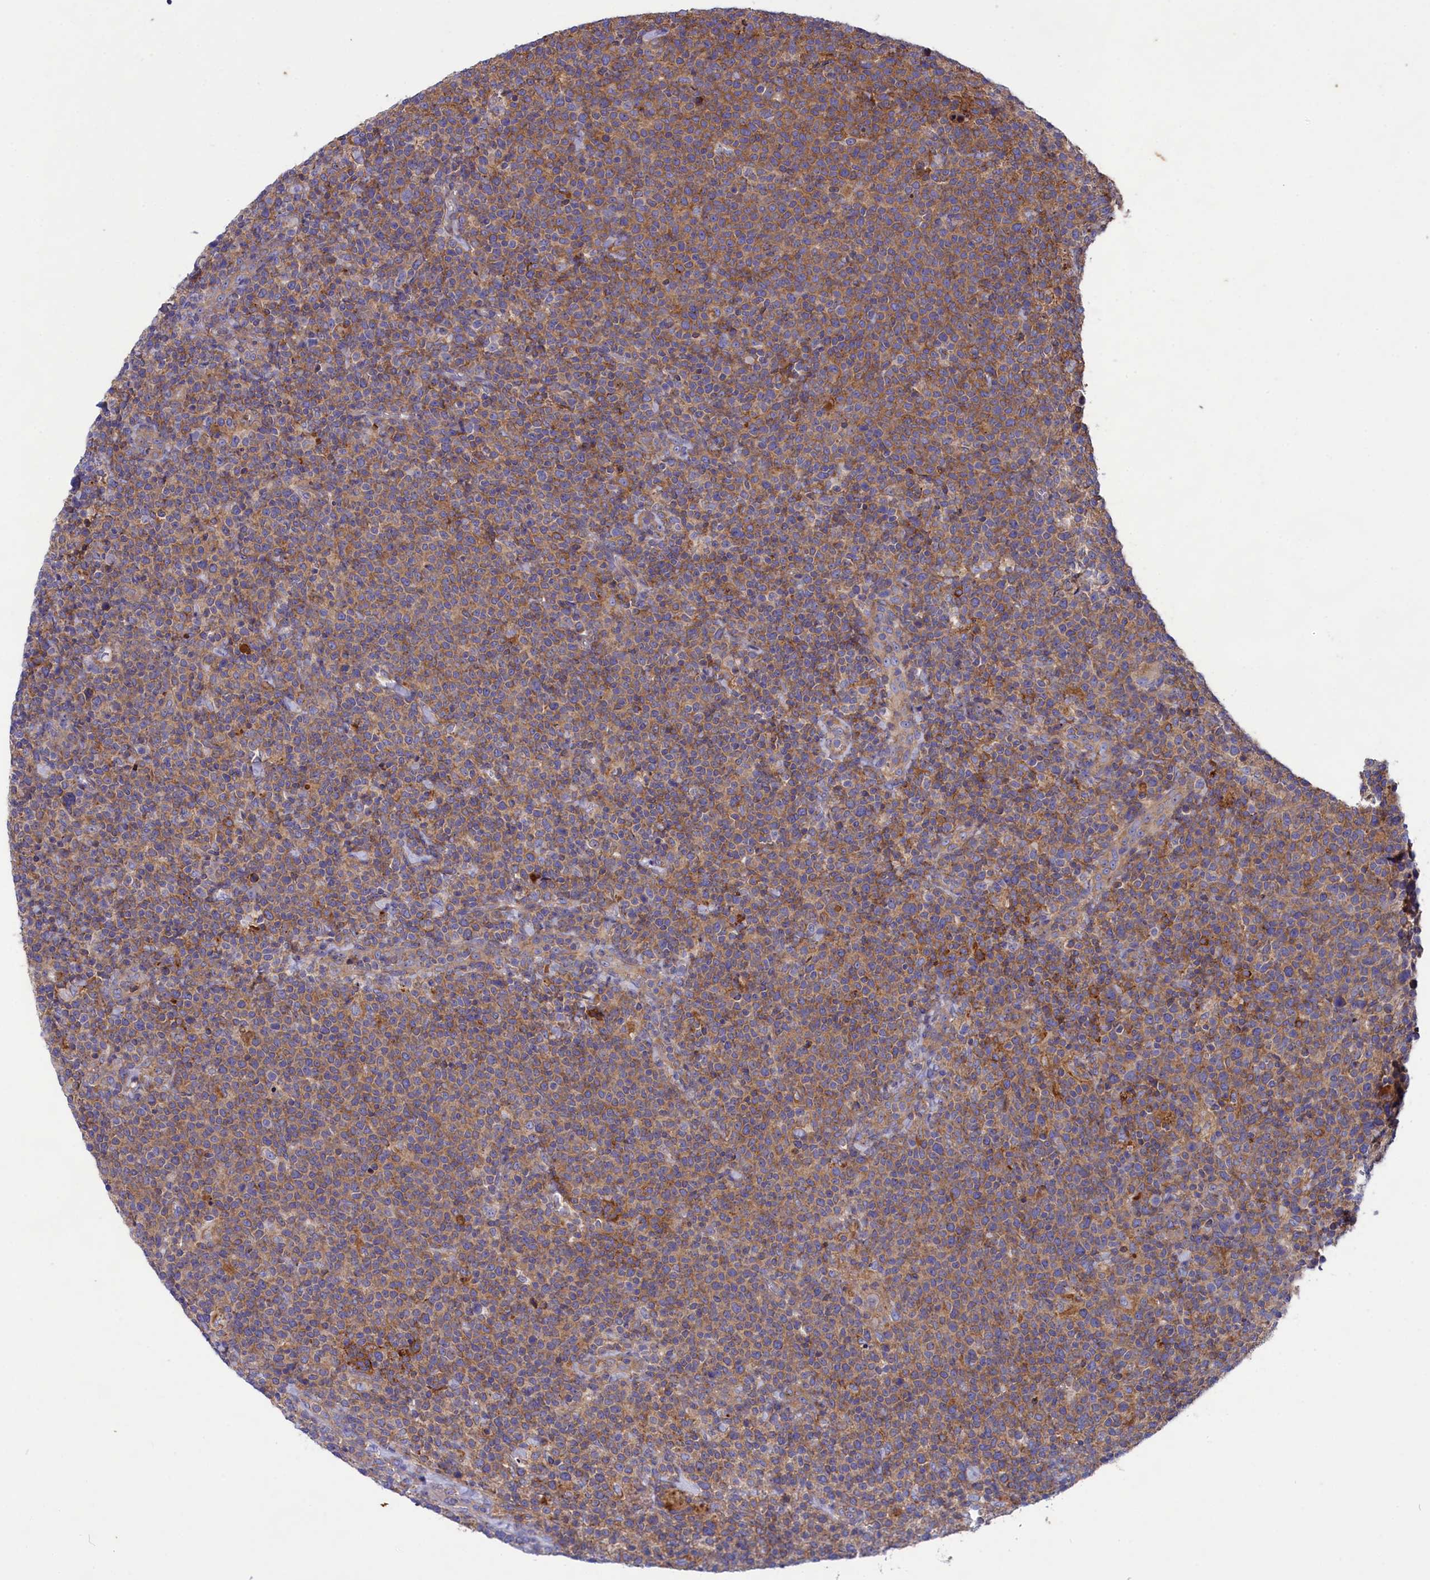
{"staining": {"intensity": "moderate", "quantity": "<25%", "location": "cytoplasmic/membranous"}, "tissue": "lymphoma", "cell_type": "Tumor cells", "image_type": "cancer", "snomed": [{"axis": "morphology", "description": "Malignant lymphoma, non-Hodgkin's type, High grade"}, {"axis": "topography", "description": "Lymph node"}], "caption": "Malignant lymphoma, non-Hodgkin's type (high-grade) stained with a protein marker displays moderate staining in tumor cells.", "gene": "SCAMP4", "patient": {"sex": "male", "age": 61}}